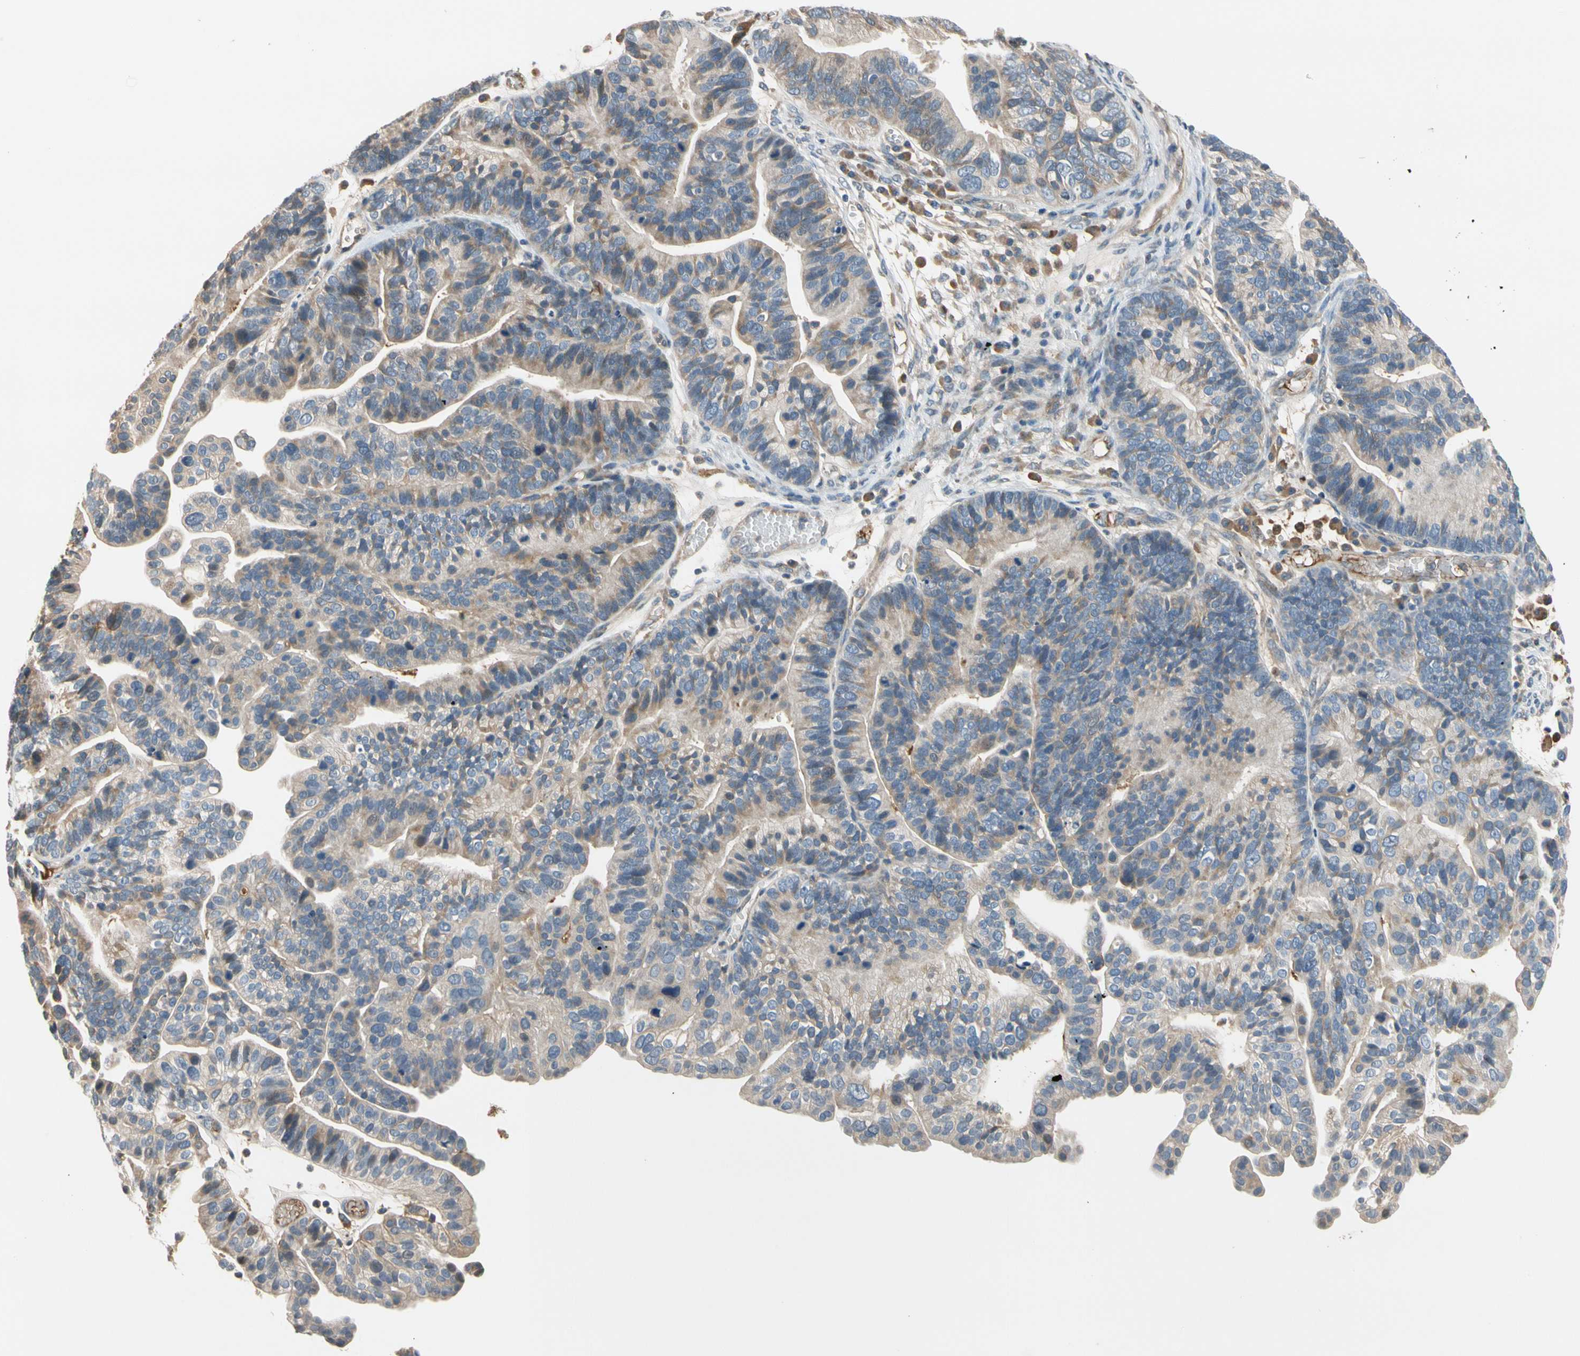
{"staining": {"intensity": "weak", "quantity": ">75%", "location": "cytoplasmic/membranous"}, "tissue": "ovarian cancer", "cell_type": "Tumor cells", "image_type": "cancer", "snomed": [{"axis": "morphology", "description": "Cystadenocarcinoma, serous, NOS"}, {"axis": "topography", "description": "Ovary"}], "caption": "The immunohistochemical stain shows weak cytoplasmic/membranous staining in tumor cells of ovarian cancer (serous cystadenocarcinoma) tissue. Ihc stains the protein of interest in brown and the nuclei are stained blue.", "gene": "C4A", "patient": {"sex": "female", "age": 56}}